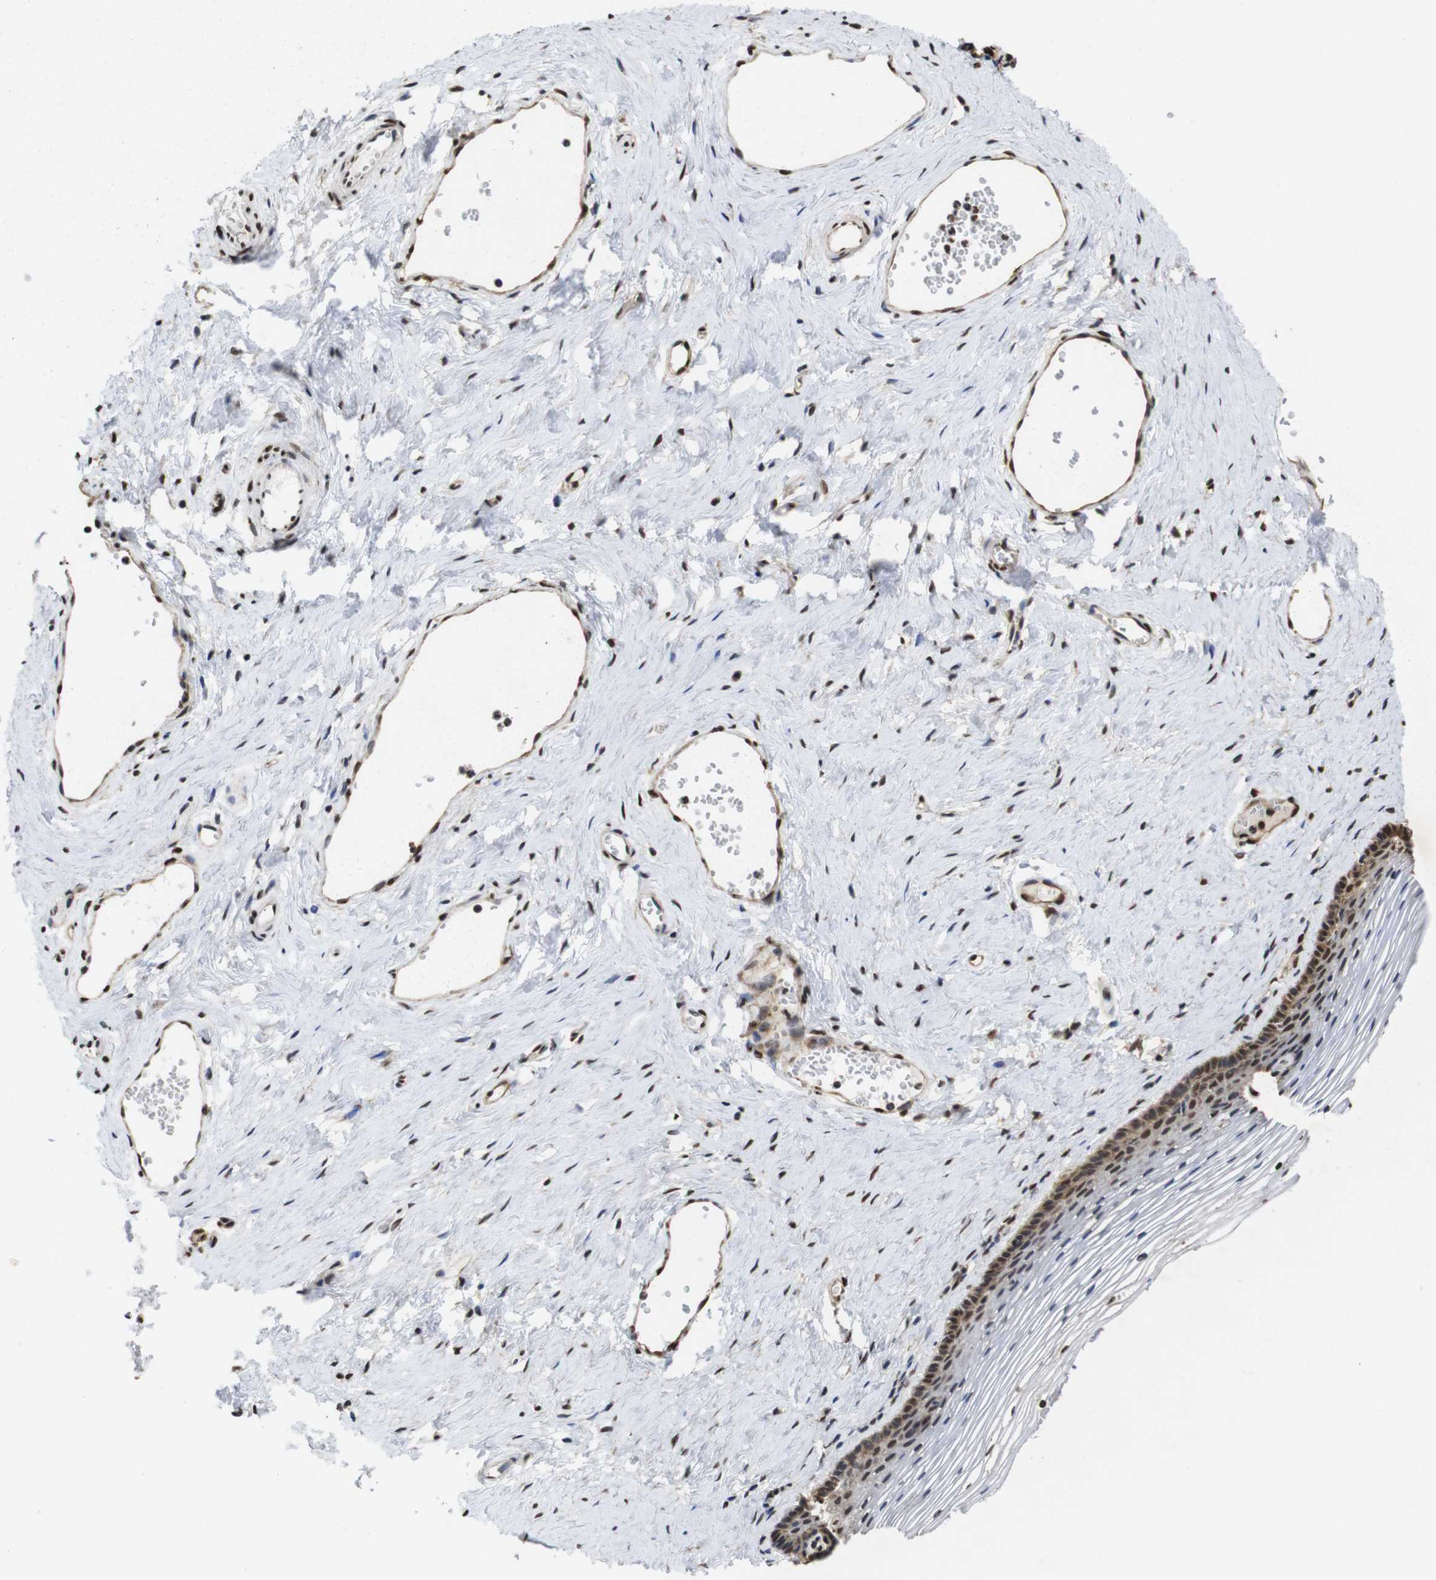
{"staining": {"intensity": "strong", "quantity": "25%-75%", "location": "cytoplasmic/membranous,nuclear"}, "tissue": "vagina", "cell_type": "Squamous epithelial cells", "image_type": "normal", "snomed": [{"axis": "morphology", "description": "Normal tissue, NOS"}, {"axis": "topography", "description": "Vagina"}], "caption": "IHC histopathology image of unremarkable human vagina stained for a protein (brown), which shows high levels of strong cytoplasmic/membranous,nuclear positivity in about 25%-75% of squamous epithelial cells.", "gene": "SUMO3", "patient": {"sex": "female", "age": 32}}